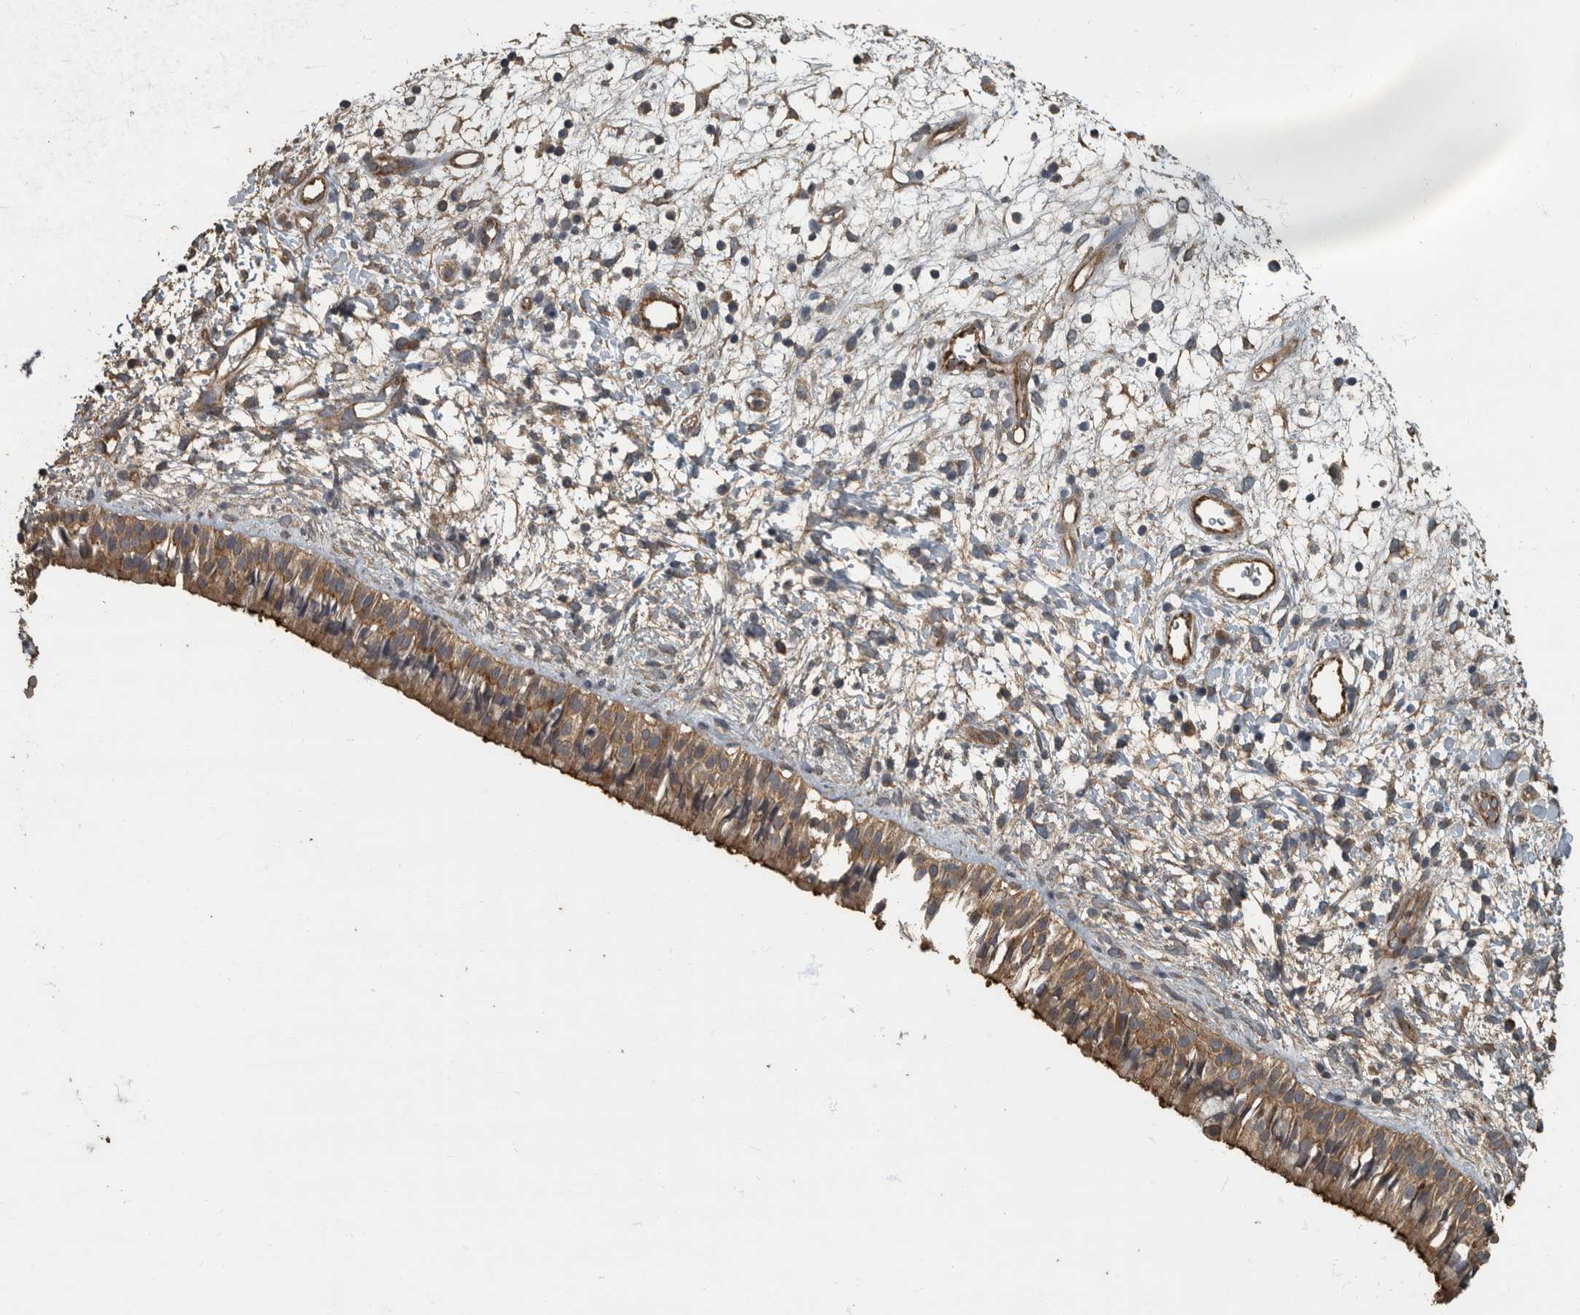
{"staining": {"intensity": "moderate", "quantity": ">75%", "location": "cytoplasmic/membranous"}, "tissue": "nasopharynx", "cell_type": "Respiratory epithelial cells", "image_type": "normal", "snomed": [{"axis": "morphology", "description": "Normal tissue, NOS"}, {"axis": "topography", "description": "Nasopharynx"}], "caption": "DAB (3,3'-diaminobenzidine) immunohistochemical staining of unremarkable human nasopharynx displays moderate cytoplasmic/membranous protein positivity in approximately >75% of respiratory epithelial cells. Ihc stains the protein in brown and the nuclei are stained blue.", "gene": "IL15RA", "patient": {"sex": "male", "age": 22}}